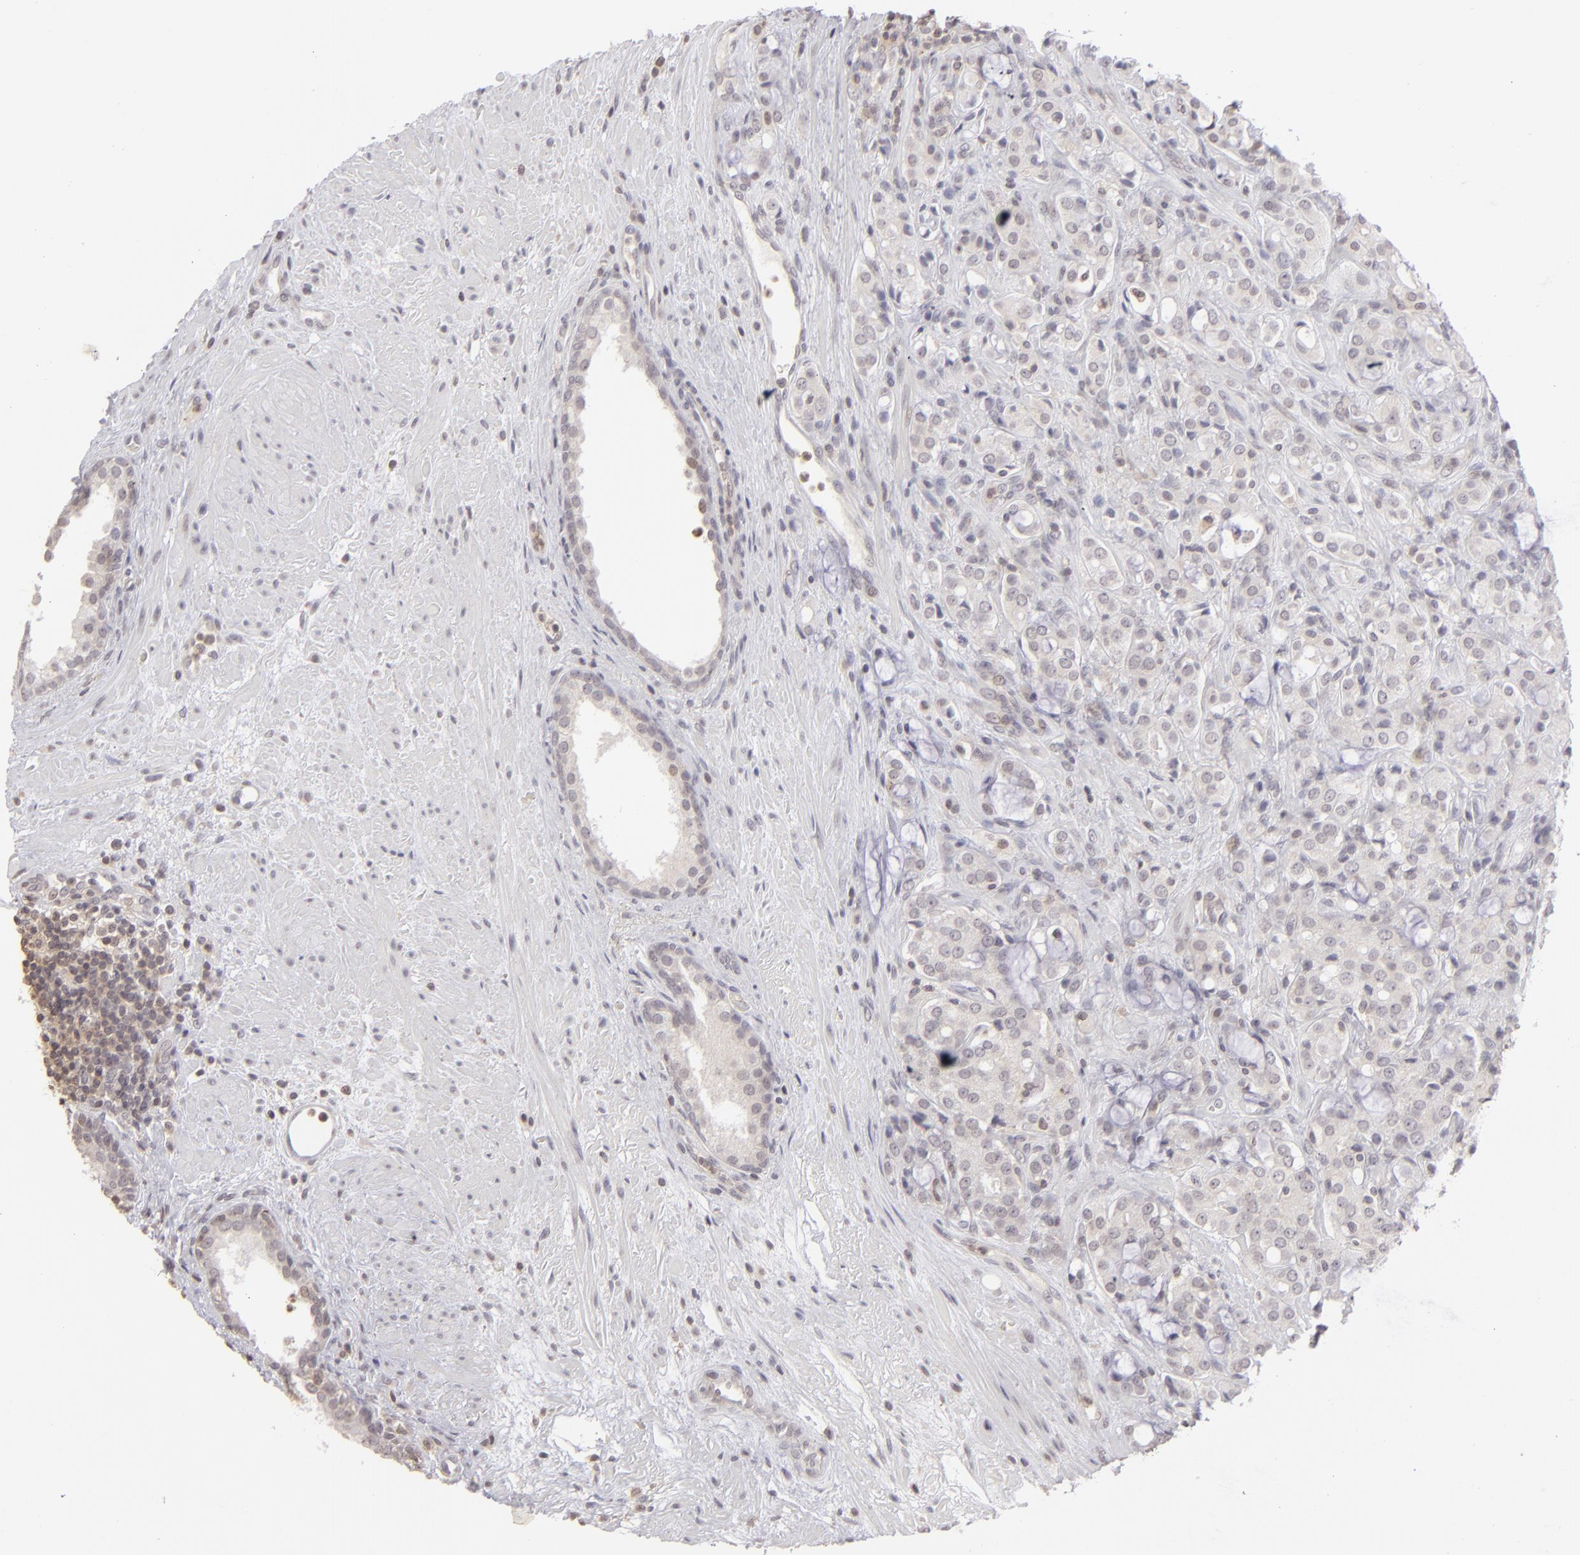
{"staining": {"intensity": "negative", "quantity": "none", "location": "none"}, "tissue": "prostate cancer", "cell_type": "Tumor cells", "image_type": "cancer", "snomed": [{"axis": "morphology", "description": "Adenocarcinoma, High grade"}, {"axis": "topography", "description": "Prostate"}], "caption": "Protein analysis of prostate cancer (high-grade adenocarcinoma) demonstrates no significant positivity in tumor cells.", "gene": "CLDN2", "patient": {"sex": "male", "age": 72}}